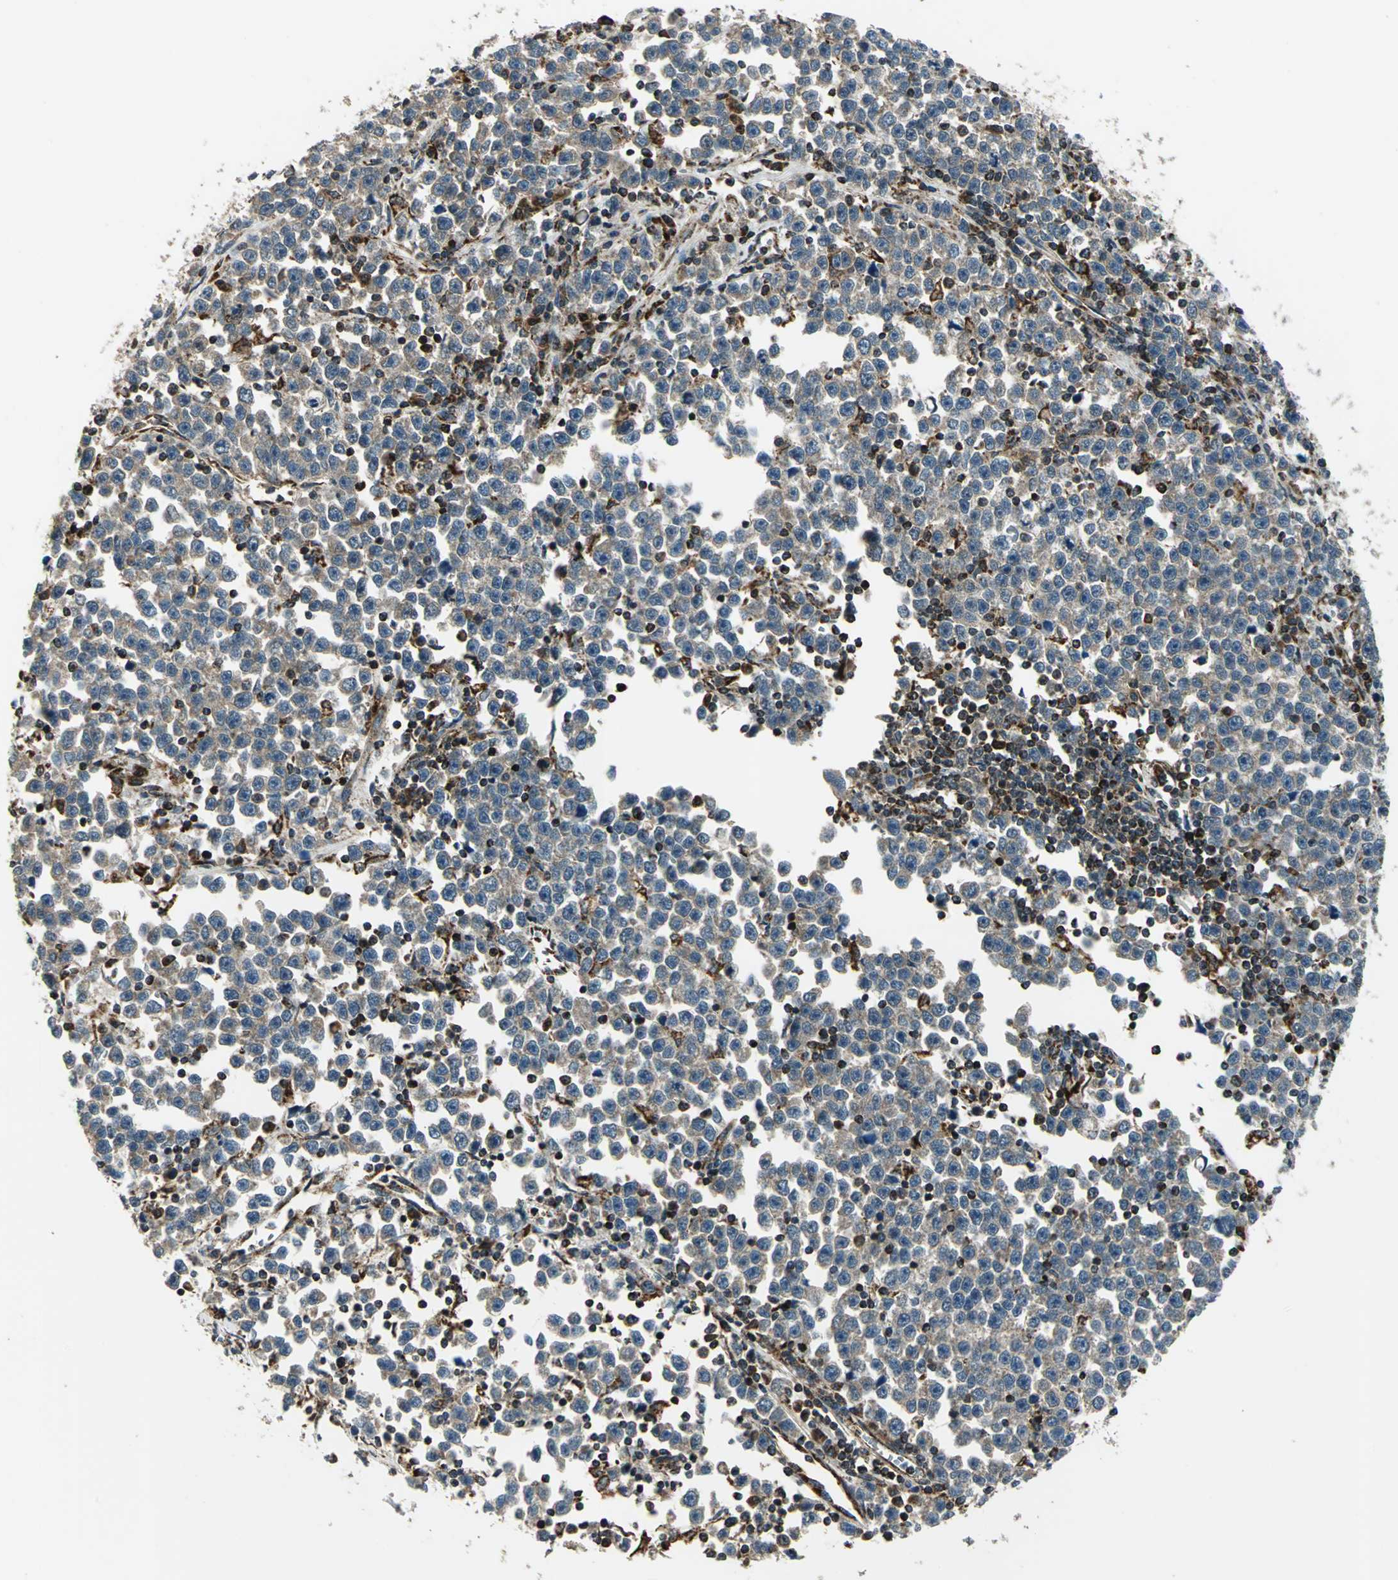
{"staining": {"intensity": "moderate", "quantity": ">75%", "location": "cytoplasmic/membranous"}, "tissue": "testis cancer", "cell_type": "Tumor cells", "image_type": "cancer", "snomed": [{"axis": "morphology", "description": "Seminoma, NOS"}, {"axis": "topography", "description": "Testis"}], "caption": "Protein expression analysis of testis cancer reveals moderate cytoplasmic/membranous positivity in approximately >75% of tumor cells. (DAB IHC with brightfield microscopy, high magnification).", "gene": "NUDT2", "patient": {"sex": "male", "age": 43}}